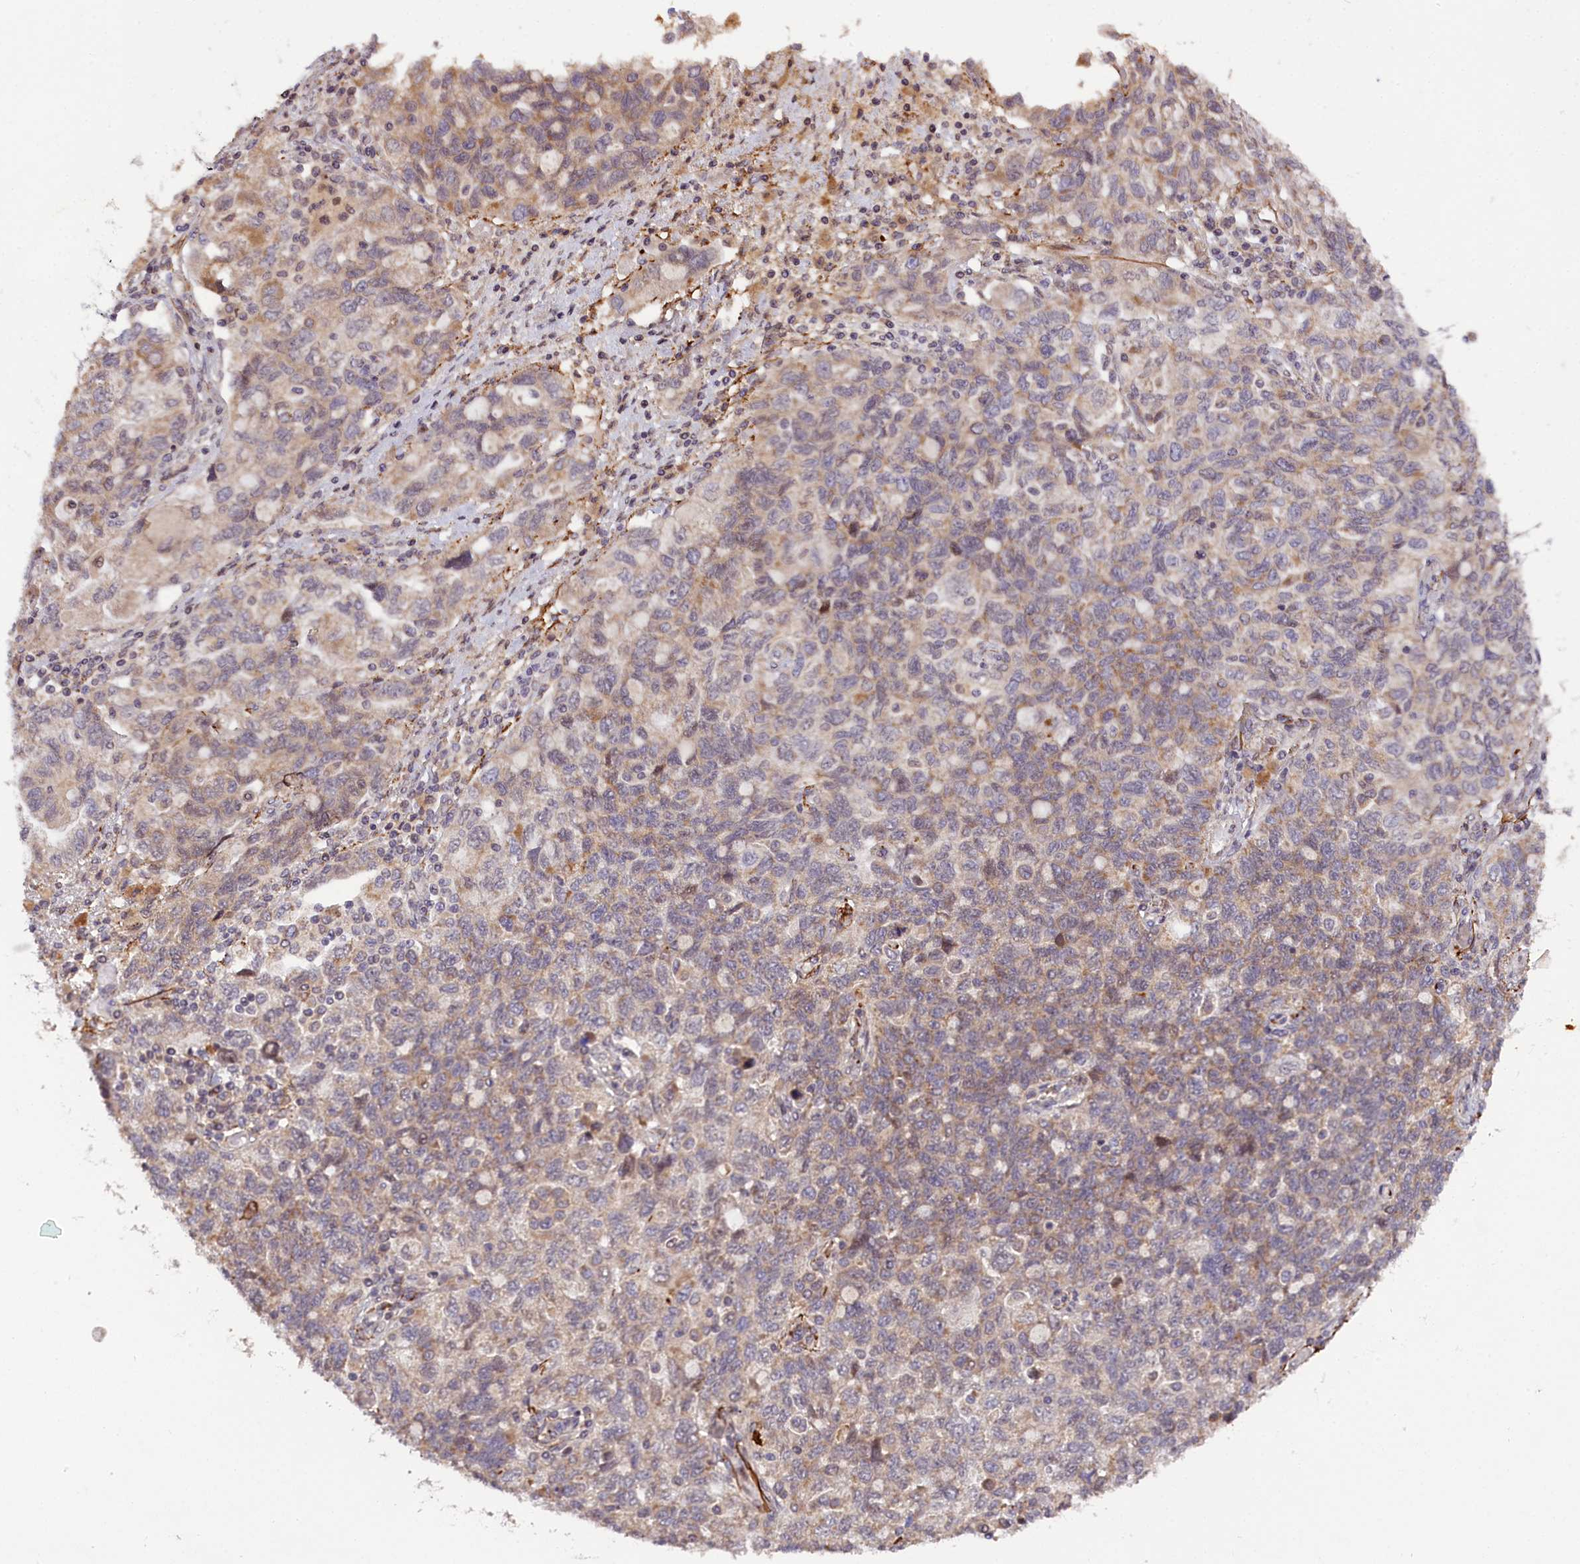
{"staining": {"intensity": "weak", "quantity": "25%-75%", "location": "cytoplasmic/membranous"}, "tissue": "ovarian cancer", "cell_type": "Tumor cells", "image_type": "cancer", "snomed": [{"axis": "morphology", "description": "Carcinoma, NOS"}, {"axis": "morphology", "description": "Cystadenocarcinoma, serous, NOS"}, {"axis": "topography", "description": "Ovary"}], "caption": "Ovarian cancer was stained to show a protein in brown. There is low levels of weak cytoplasmic/membranous staining in approximately 25%-75% of tumor cells. (Brightfield microscopy of DAB IHC at high magnification).", "gene": "ZNF480", "patient": {"sex": "female", "age": 69}}